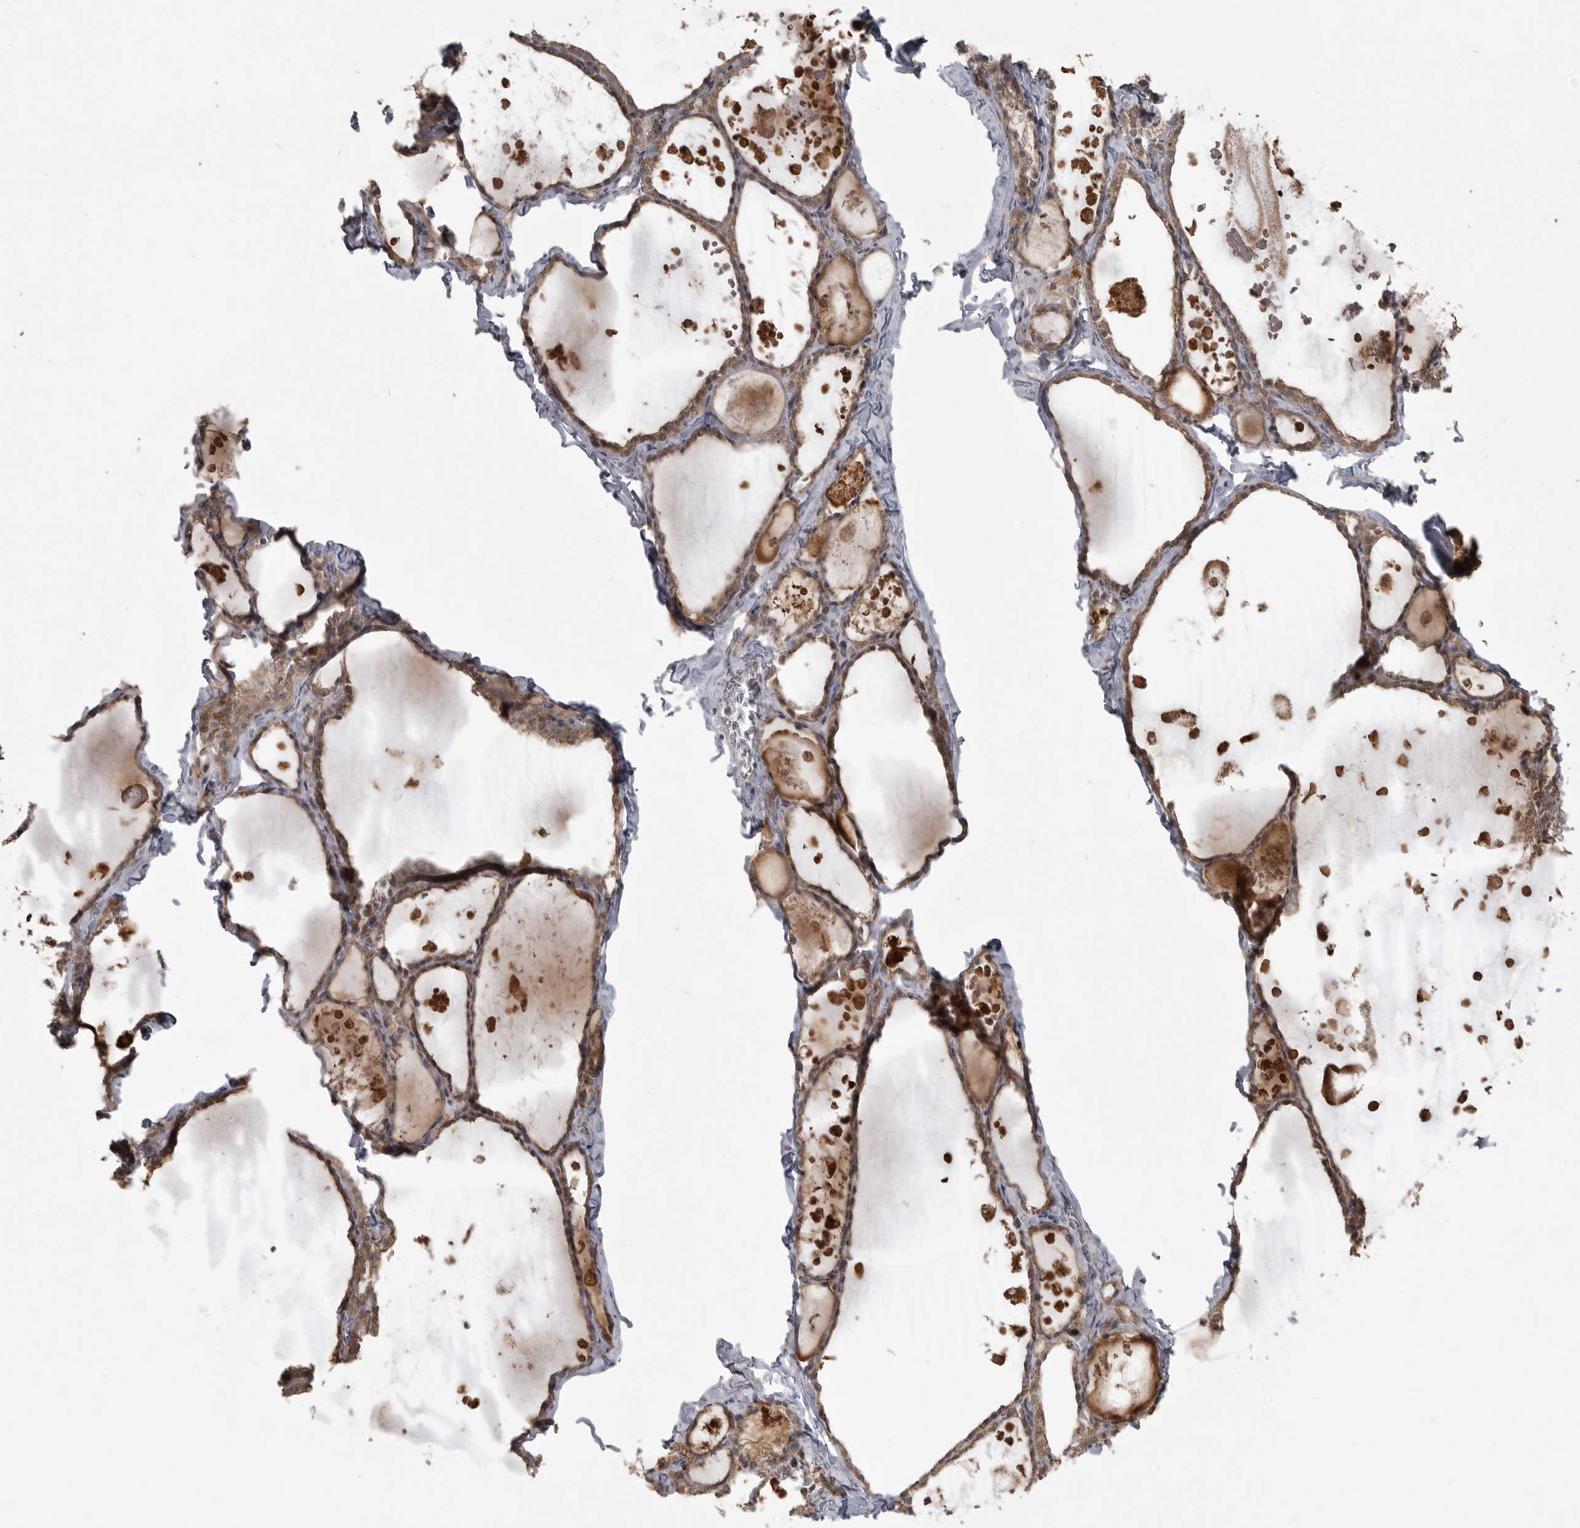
{"staining": {"intensity": "moderate", "quantity": ">75%", "location": "cytoplasmic/membranous"}, "tissue": "thyroid gland", "cell_type": "Glandular cells", "image_type": "normal", "snomed": [{"axis": "morphology", "description": "Normal tissue, NOS"}, {"axis": "topography", "description": "Thyroid gland"}], "caption": "This photomicrograph demonstrates immunohistochemistry staining of normal thyroid gland, with medium moderate cytoplasmic/membranous staining in about >75% of glandular cells.", "gene": "LLGL1", "patient": {"sex": "male", "age": 56}}